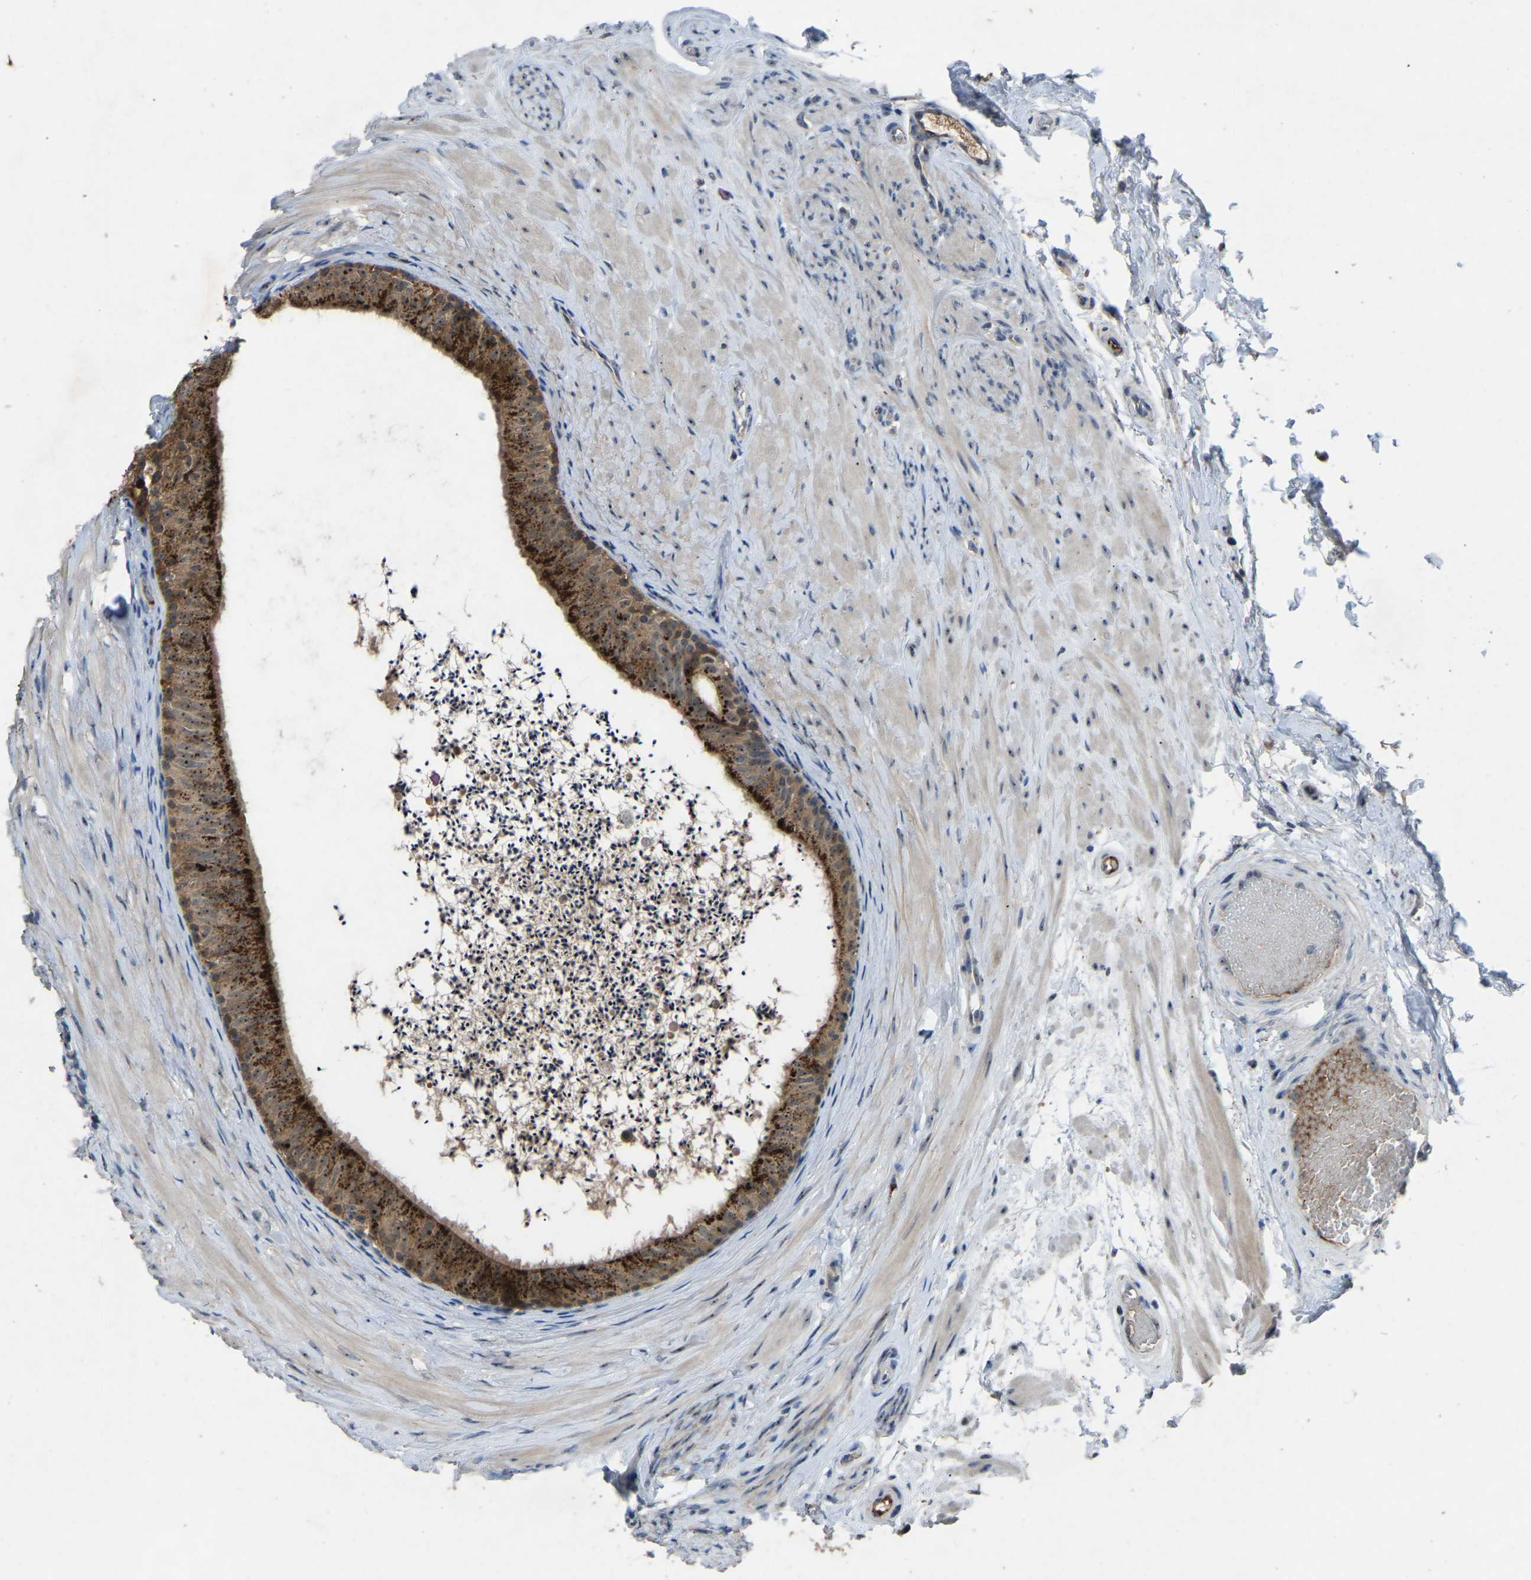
{"staining": {"intensity": "strong", "quantity": ">75%", "location": "cytoplasmic/membranous"}, "tissue": "epididymis", "cell_type": "Glandular cells", "image_type": "normal", "snomed": [{"axis": "morphology", "description": "Normal tissue, NOS"}, {"axis": "topography", "description": "Epididymis"}], "caption": "A photomicrograph of epididymis stained for a protein shows strong cytoplasmic/membranous brown staining in glandular cells. (brown staining indicates protein expression, while blue staining denotes nuclei).", "gene": "FHIT", "patient": {"sex": "male", "age": 56}}